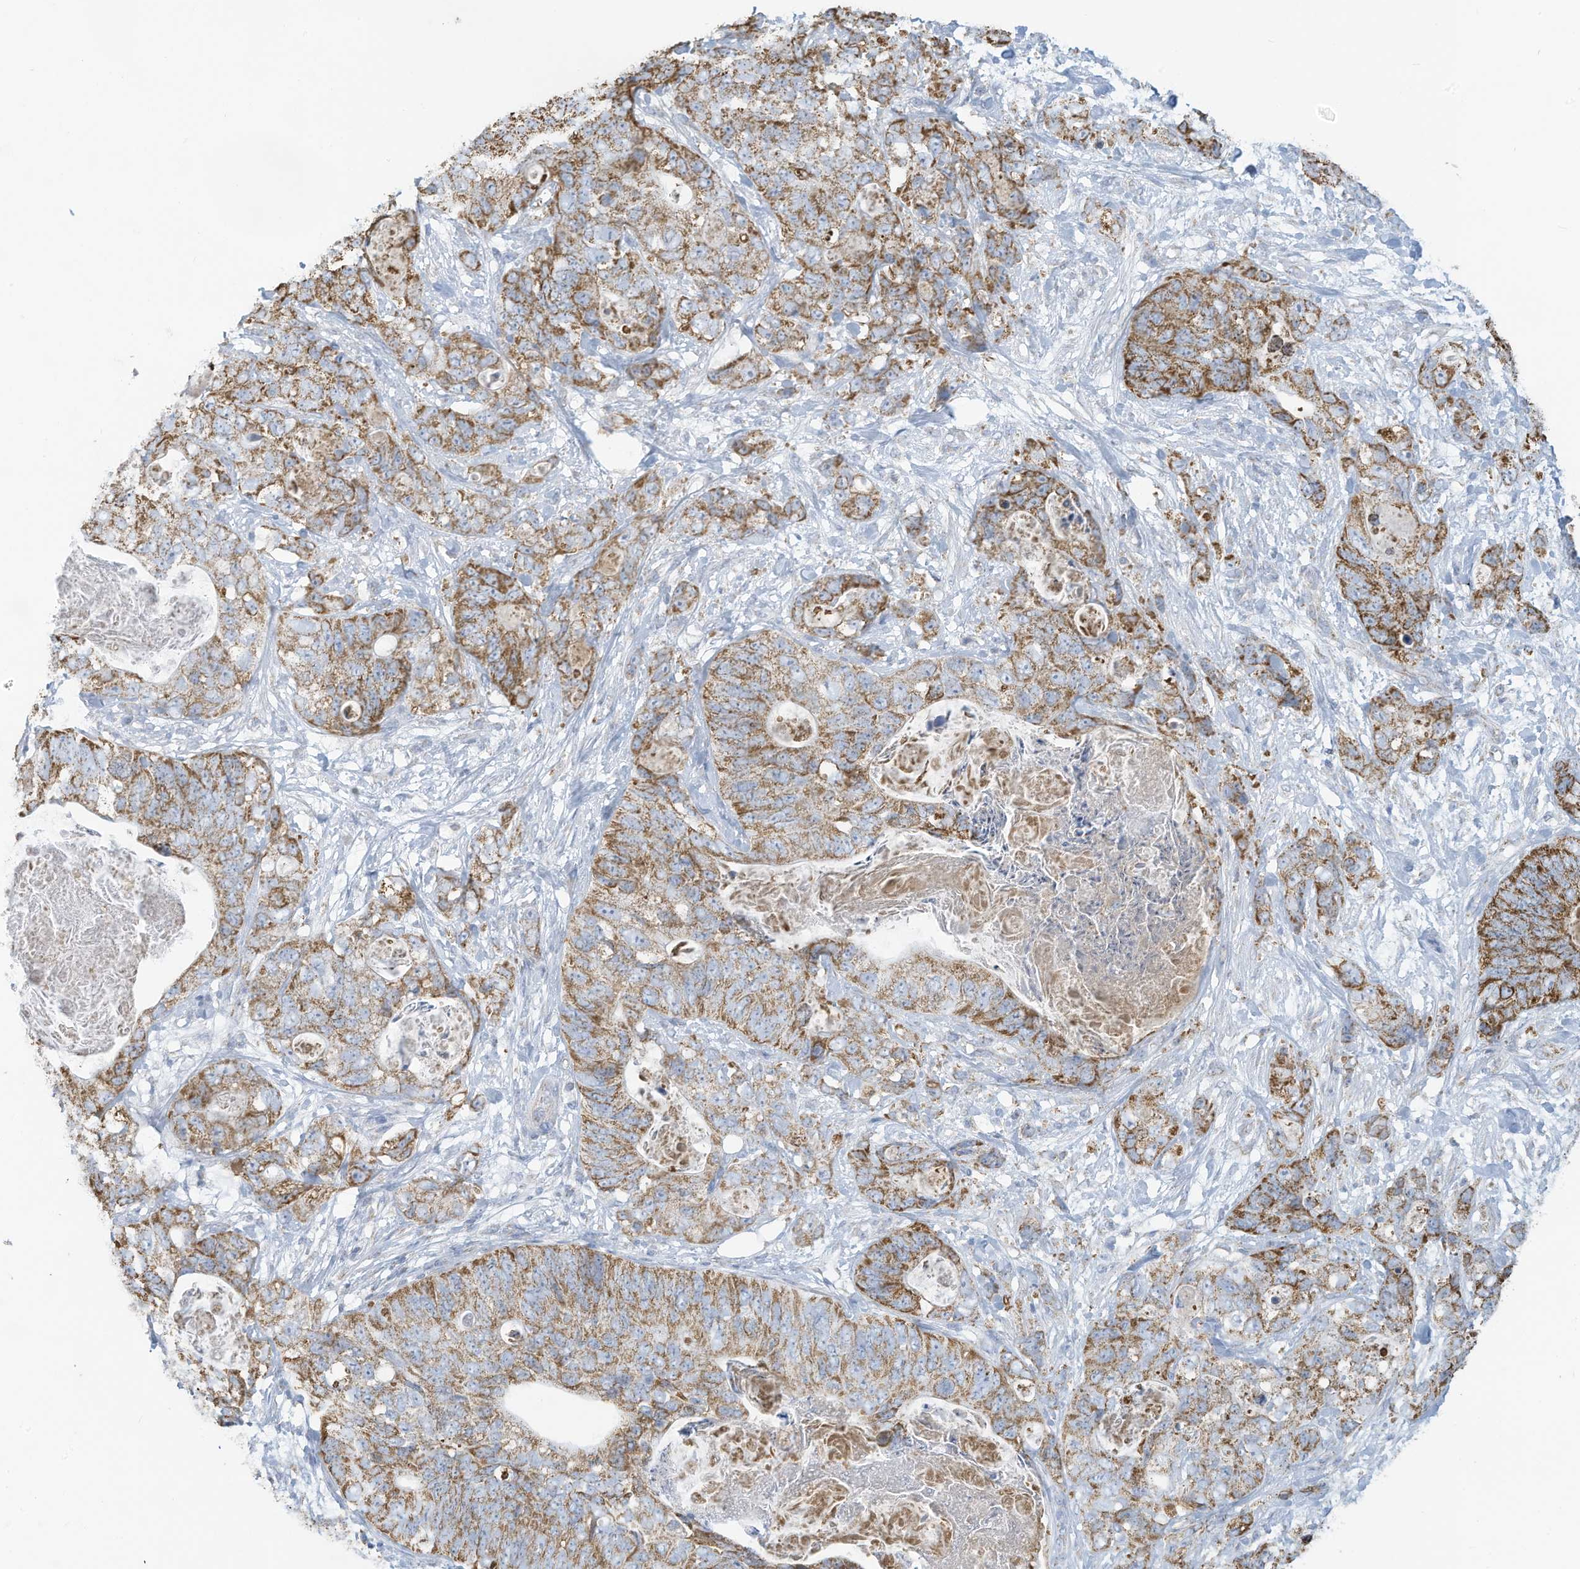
{"staining": {"intensity": "moderate", "quantity": ">75%", "location": "cytoplasmic/membranous"}, "tissue": "stomach cancer", "cell_type": "Tumor cells", "image_type": "cancer", "snomed": [{"axis": "morphology", "description": "Normal tissue, NOS"}, {"axis": "morphology", "description": "Adenocarcinoma, NOS"}, {"axis": "topography", "description": "Stomach"}], "caption": "Moderate cytoplasmic/membranous protein staining is present in about >75% of tumor cells in stomach cancer (adenocarcinoma).", "gene": "NLN", "patient": {"sex": "female", "age": 89}}